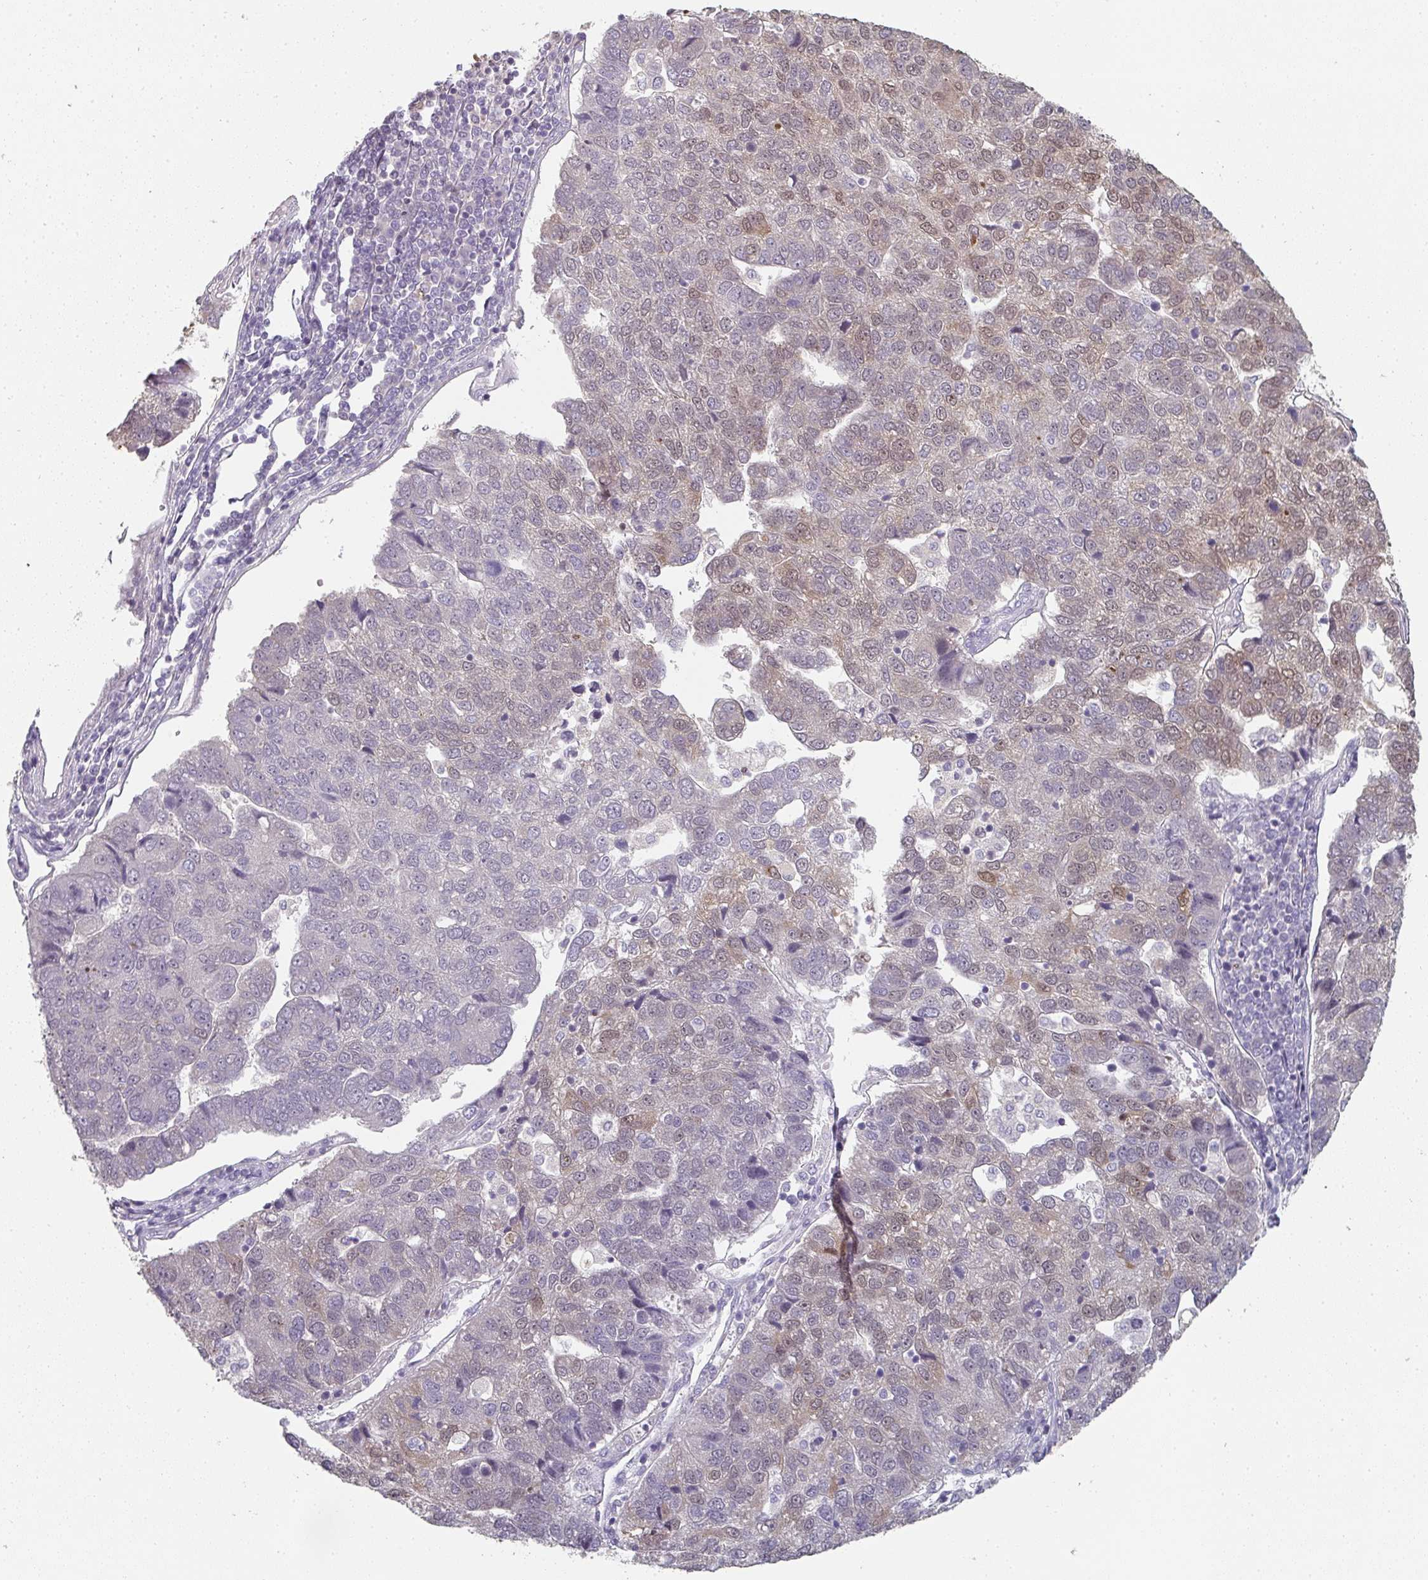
{"staining": {"intensity": "moderate", "quantity": "25%-75%", "location": "nuclear"}, "tissue": "pancreatic cancer", "cell_type": "Tumor cells", "image_type": "cancer", "snomed": [{"axis": "morphology", "description": "Adenocarcinoma, NOS"}, {"axis": "topography", "description": "Pancreas"}], "caption": "The immunohistochemical stain labels moderate nuclear expression in tumor cells of adenocarcinoma (pancreatic) tissue.", "gene": "A1CF", "patient": {"sex": "female", "age": 61}}